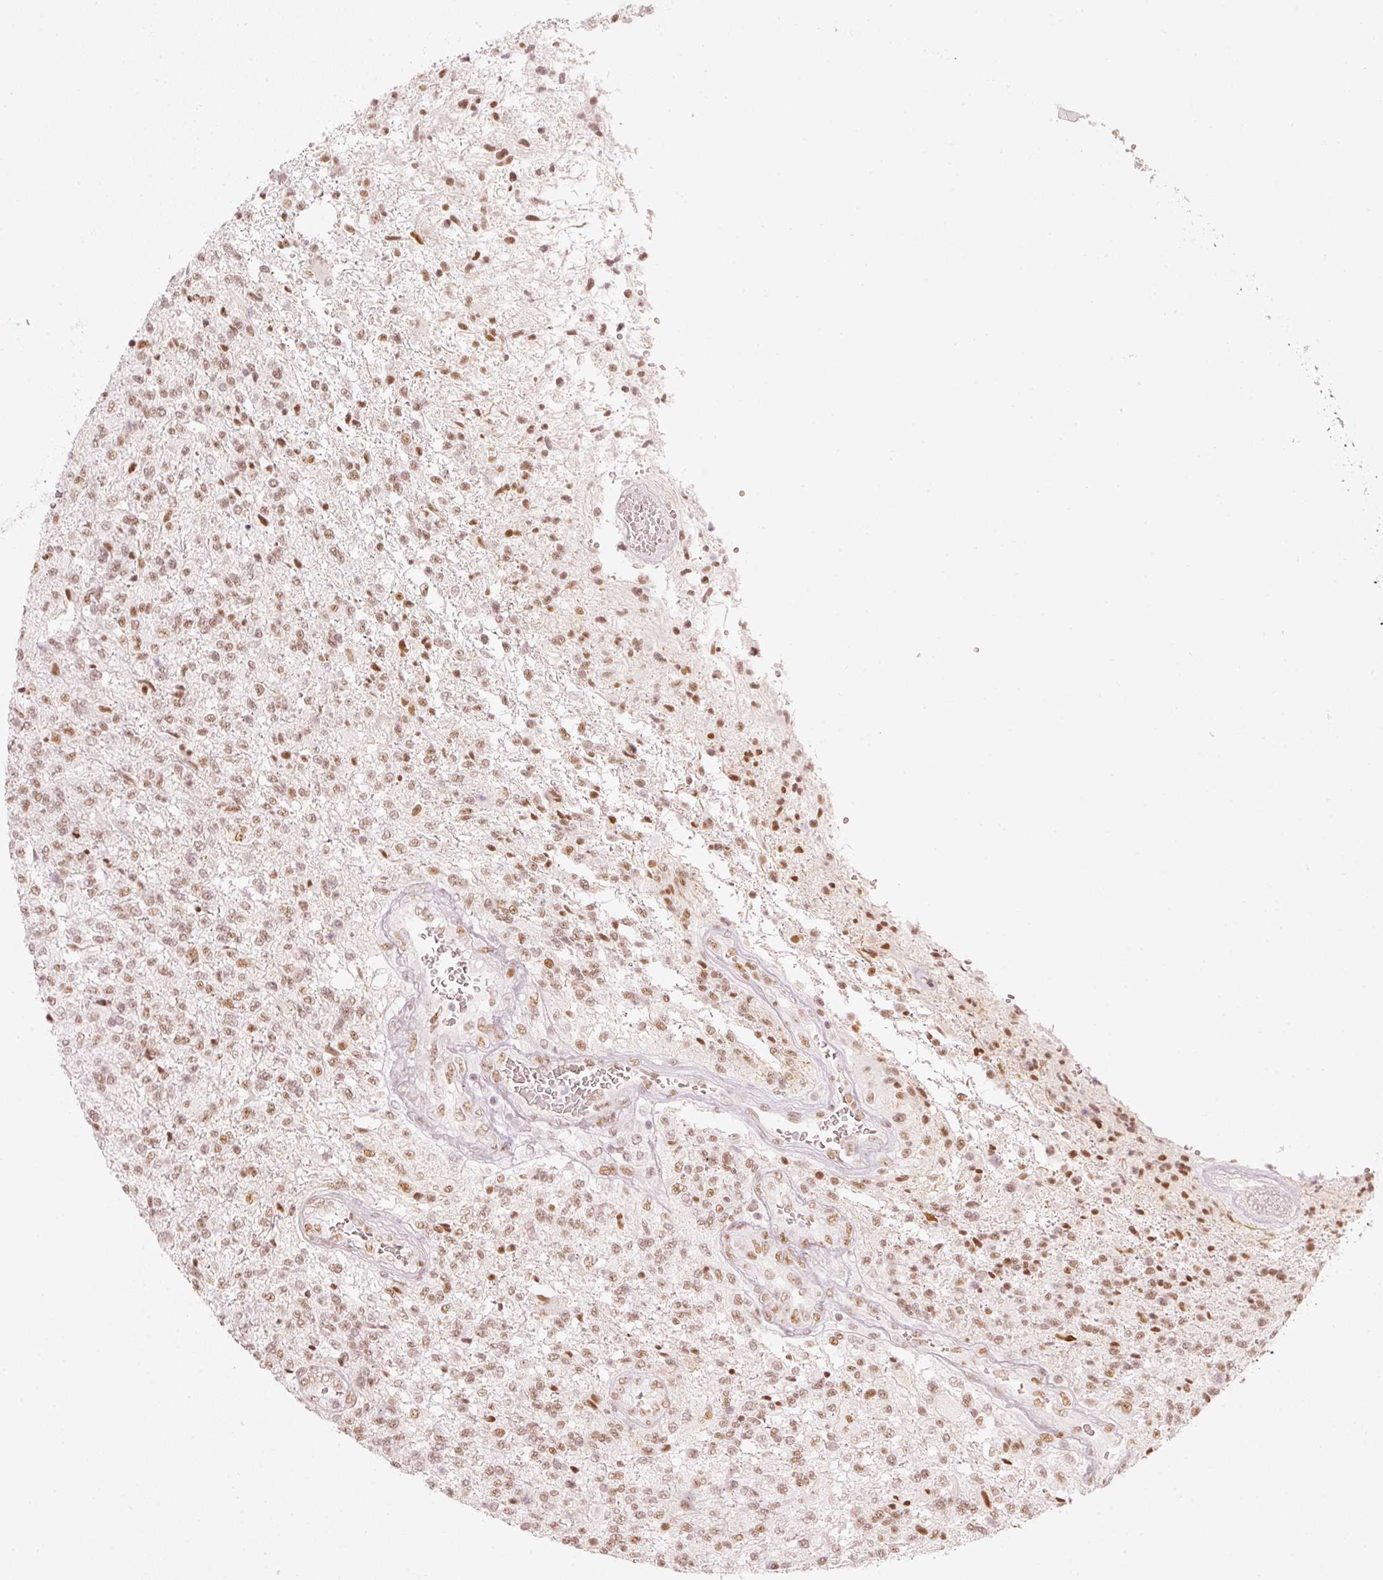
{"staining": {"intensity": "weak", "quantity": ">75%", "location": "nuclear"}, "tissue": "glioma", "cell_type": "Tumor cells", "image_type": "cancer", "snomed": [{"axis": "morphology", "description": "Glioma, malignant, High grade"}, {"axis": "topography", "description": "Brain"}], "caption": "Malignant glioma (high-grade) tissue displays weak nuclear positivity in about >75% of tumor cells, visualized by immunohistochemistry.", "gene": "PPP1R10", "patient": {"sex": "male", "age": 56}}